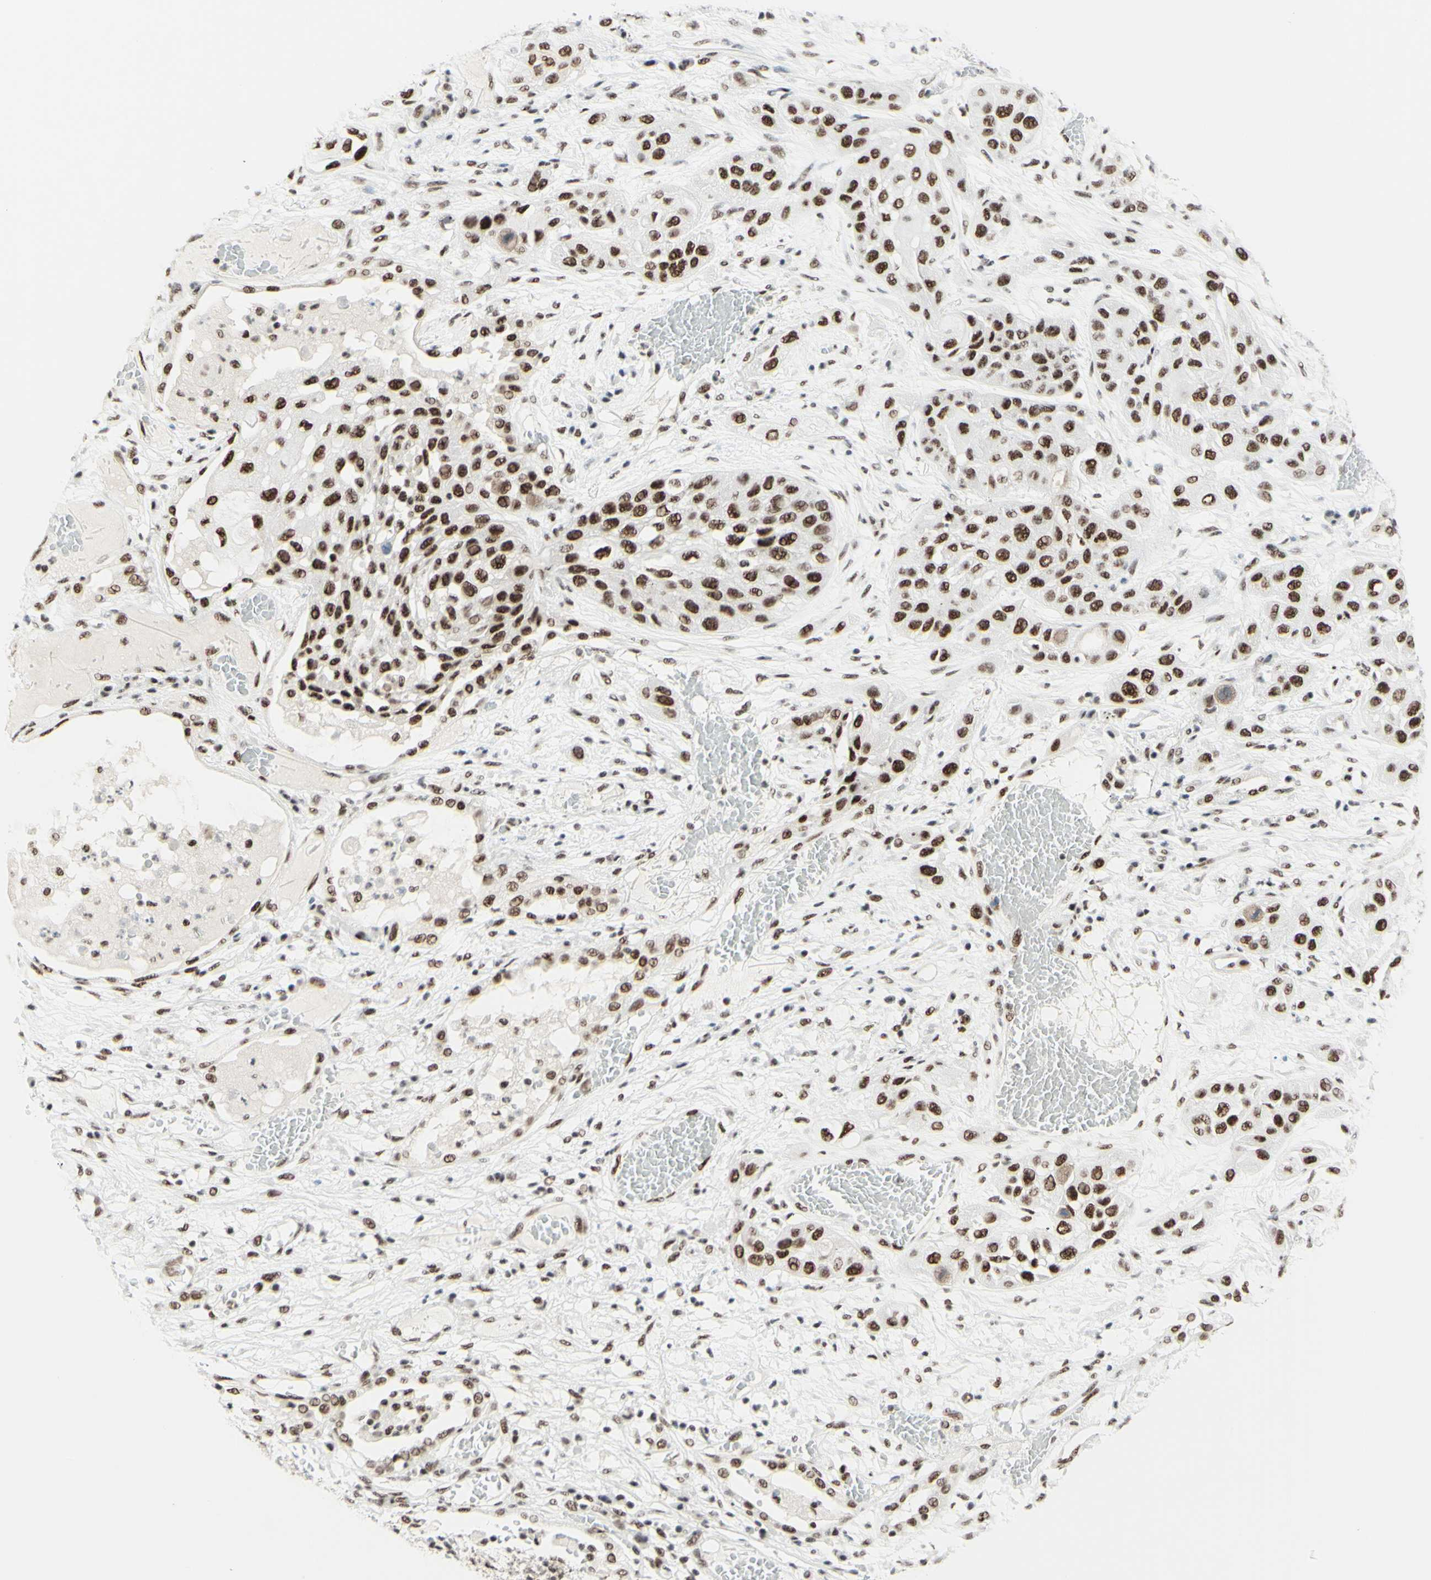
{"staining": {"intensity": "moderate", "quantity": ">75%", "location": "nuclear"}, "tissue": "lung cancer", "cell_type": "Tumor cells", "image_type": "cancer", "snomed": [{"axis": "morphology", "description": "Squamous cell carcinoma, NOS"}, {"axis": "topography", "description": "Lung"}], "caption": "Immunohistochemistry (DAB) staining of human lung squamous cell carcinoma shows moderate nuclear protein positivity in approximately >75% of tumor cells.", "gene": "WTAP", "patient": {"sex": "male", "age": 71}}